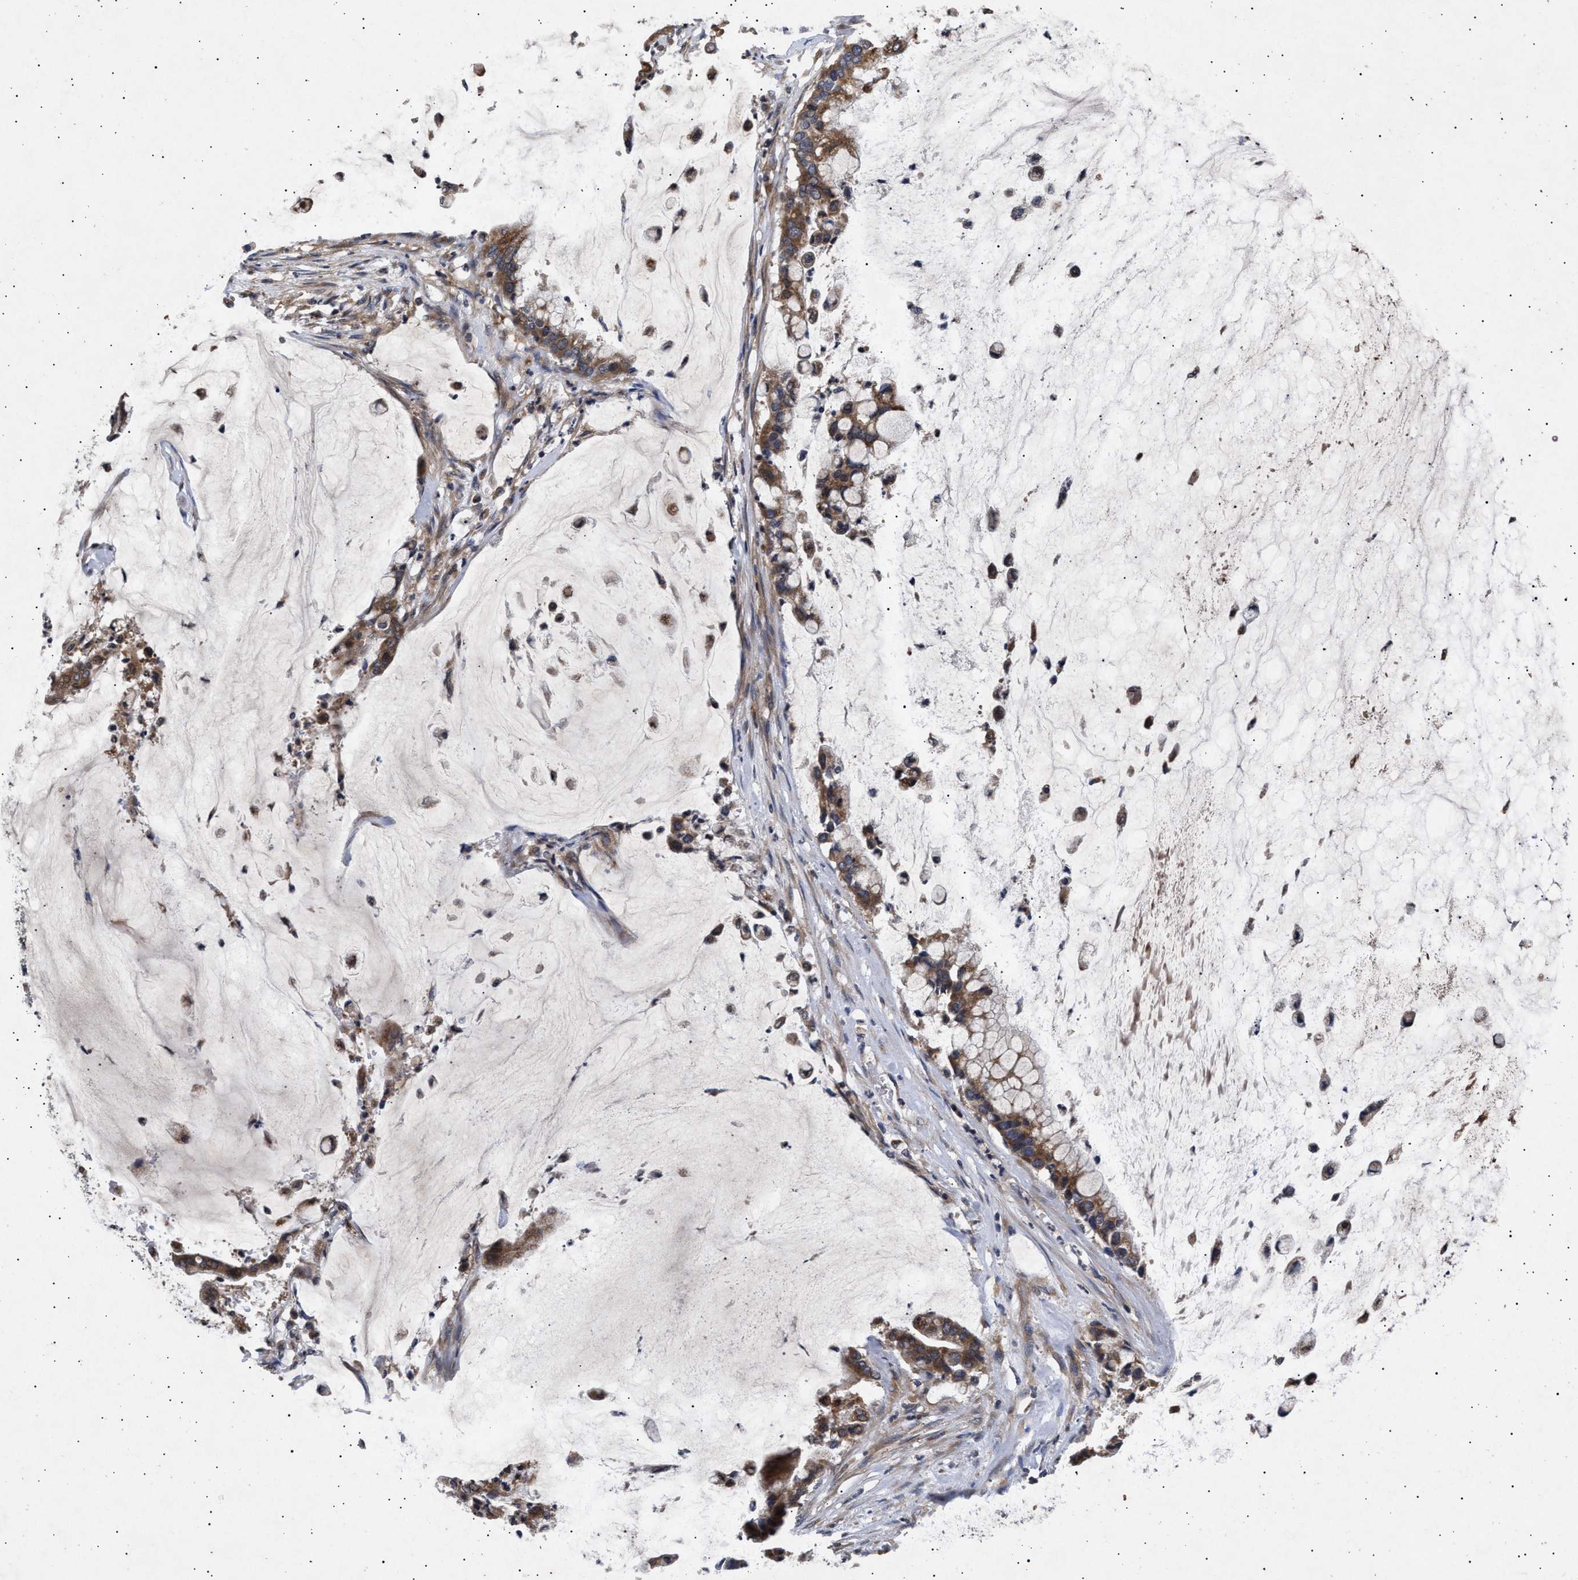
{"staining": {"intensity": "moderate", "quantity": ">75%", "location": "cytoplasmic/membranous"}, "tissue": "pancreatic cancer", "cell_type": "Tumor cells", "image_type": "cancer", "snomed": [{"axis": "morphology", "description": "Adenocarcinoma, NOS"}, {"axis": "topography", "description": "Pancreas"}], "caption": "The image exhibits immunohistochemical staining of pancreatic adenocarcinoma. There is moderate cytoplasmic/membranous staining is present in about >75% of tumor cells.", "gene": "ITGB5", "patient": {"sex": "male", "age": 41}}